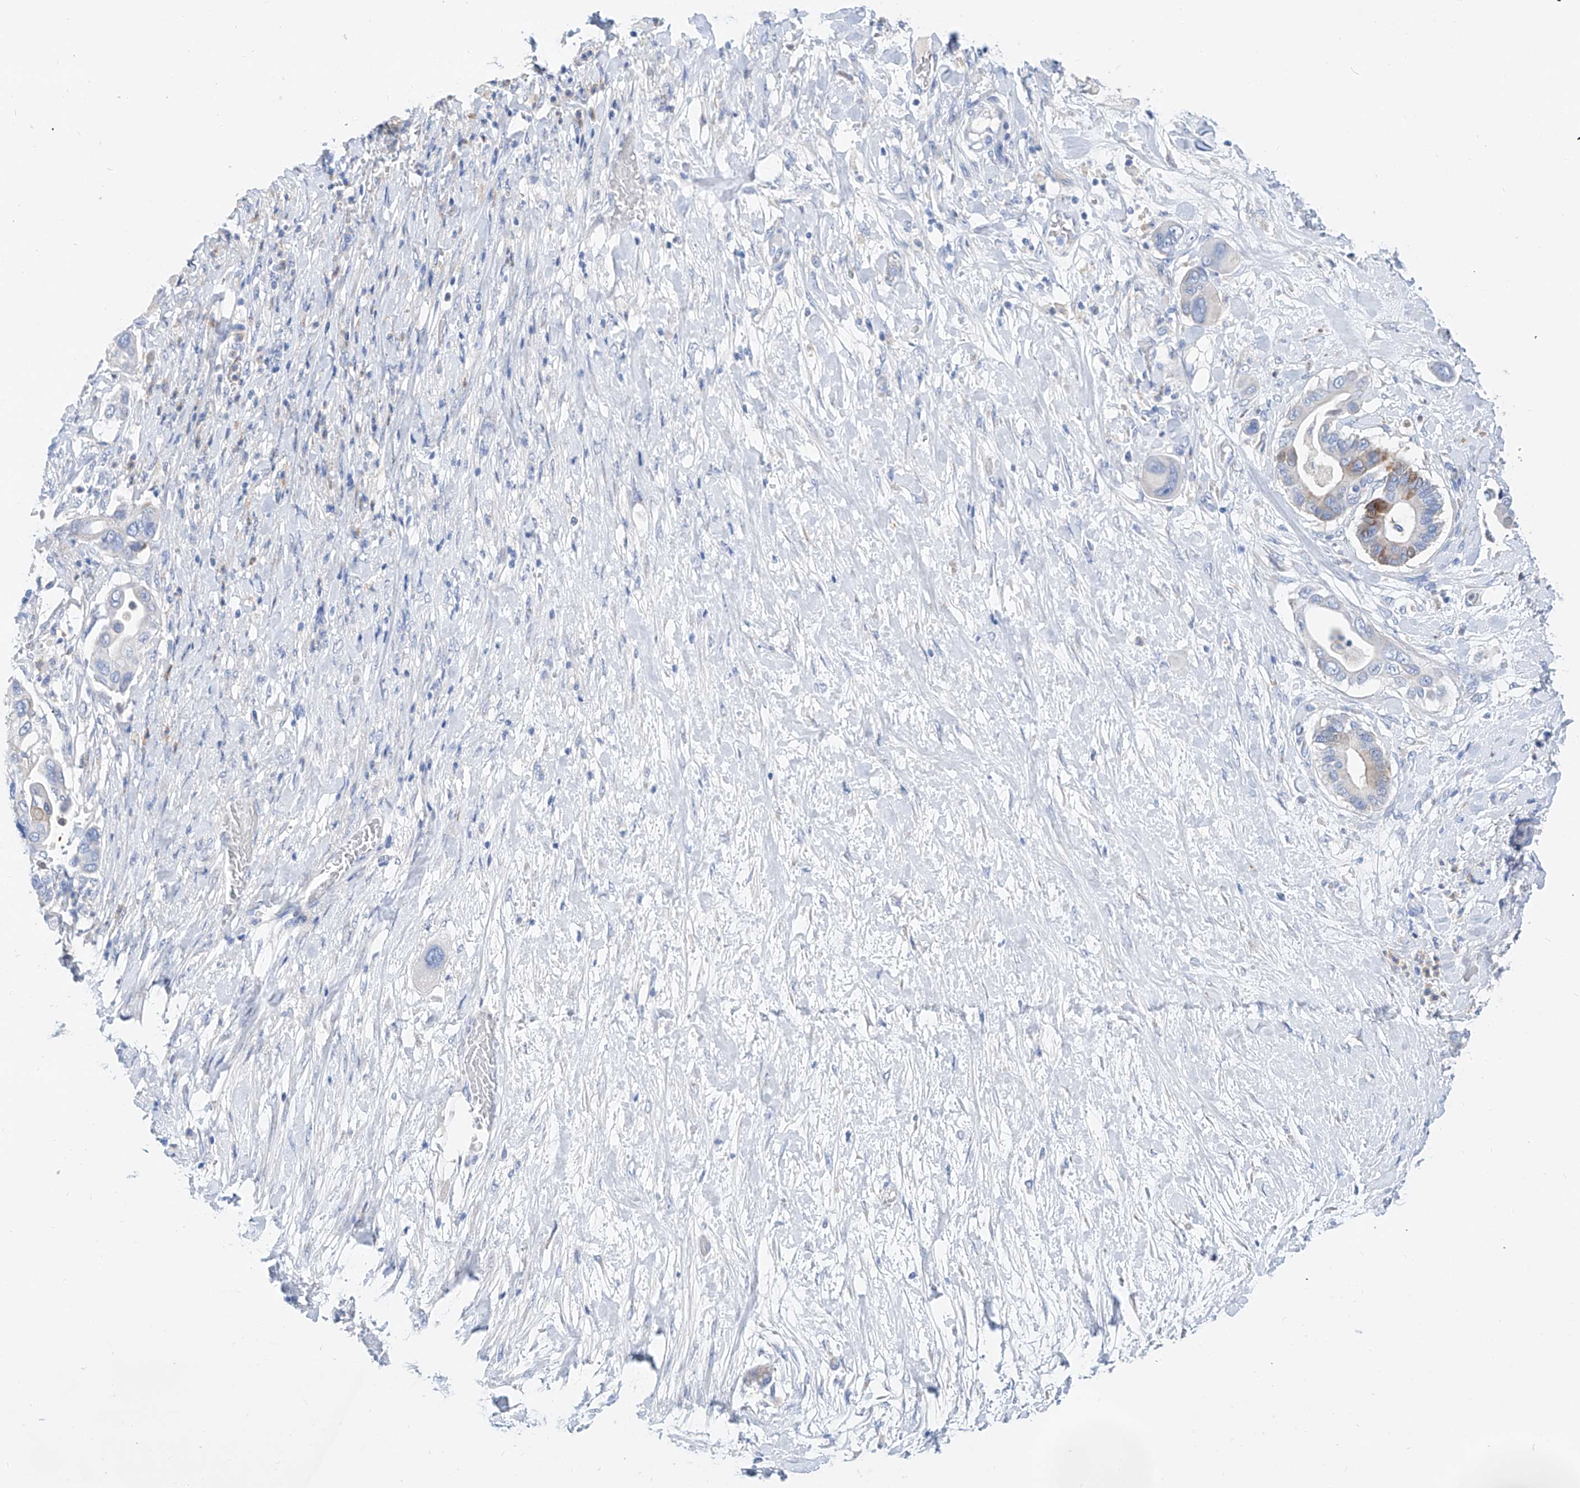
{"staining": {"intensity": "weak", "quantity": "<25%", "location": "cytoplasmic/membranous"}, "tissue": "pancreatic cancer", "cell_type": "Tumor cells", "image_type": "cancer", "snomed": [{"axis": "morphology", "description": "Adenocarcinoma, NOS"}, {"axis": "topography", "description": "Pancreas"}], "caption": "IHC image of pancreatic adenocarcinoma stained for a protein (brown), which demonstrates no staining in tumor cells.", "gene": "SLC25A29", "patient": {"sex": "male", "age": 68}}